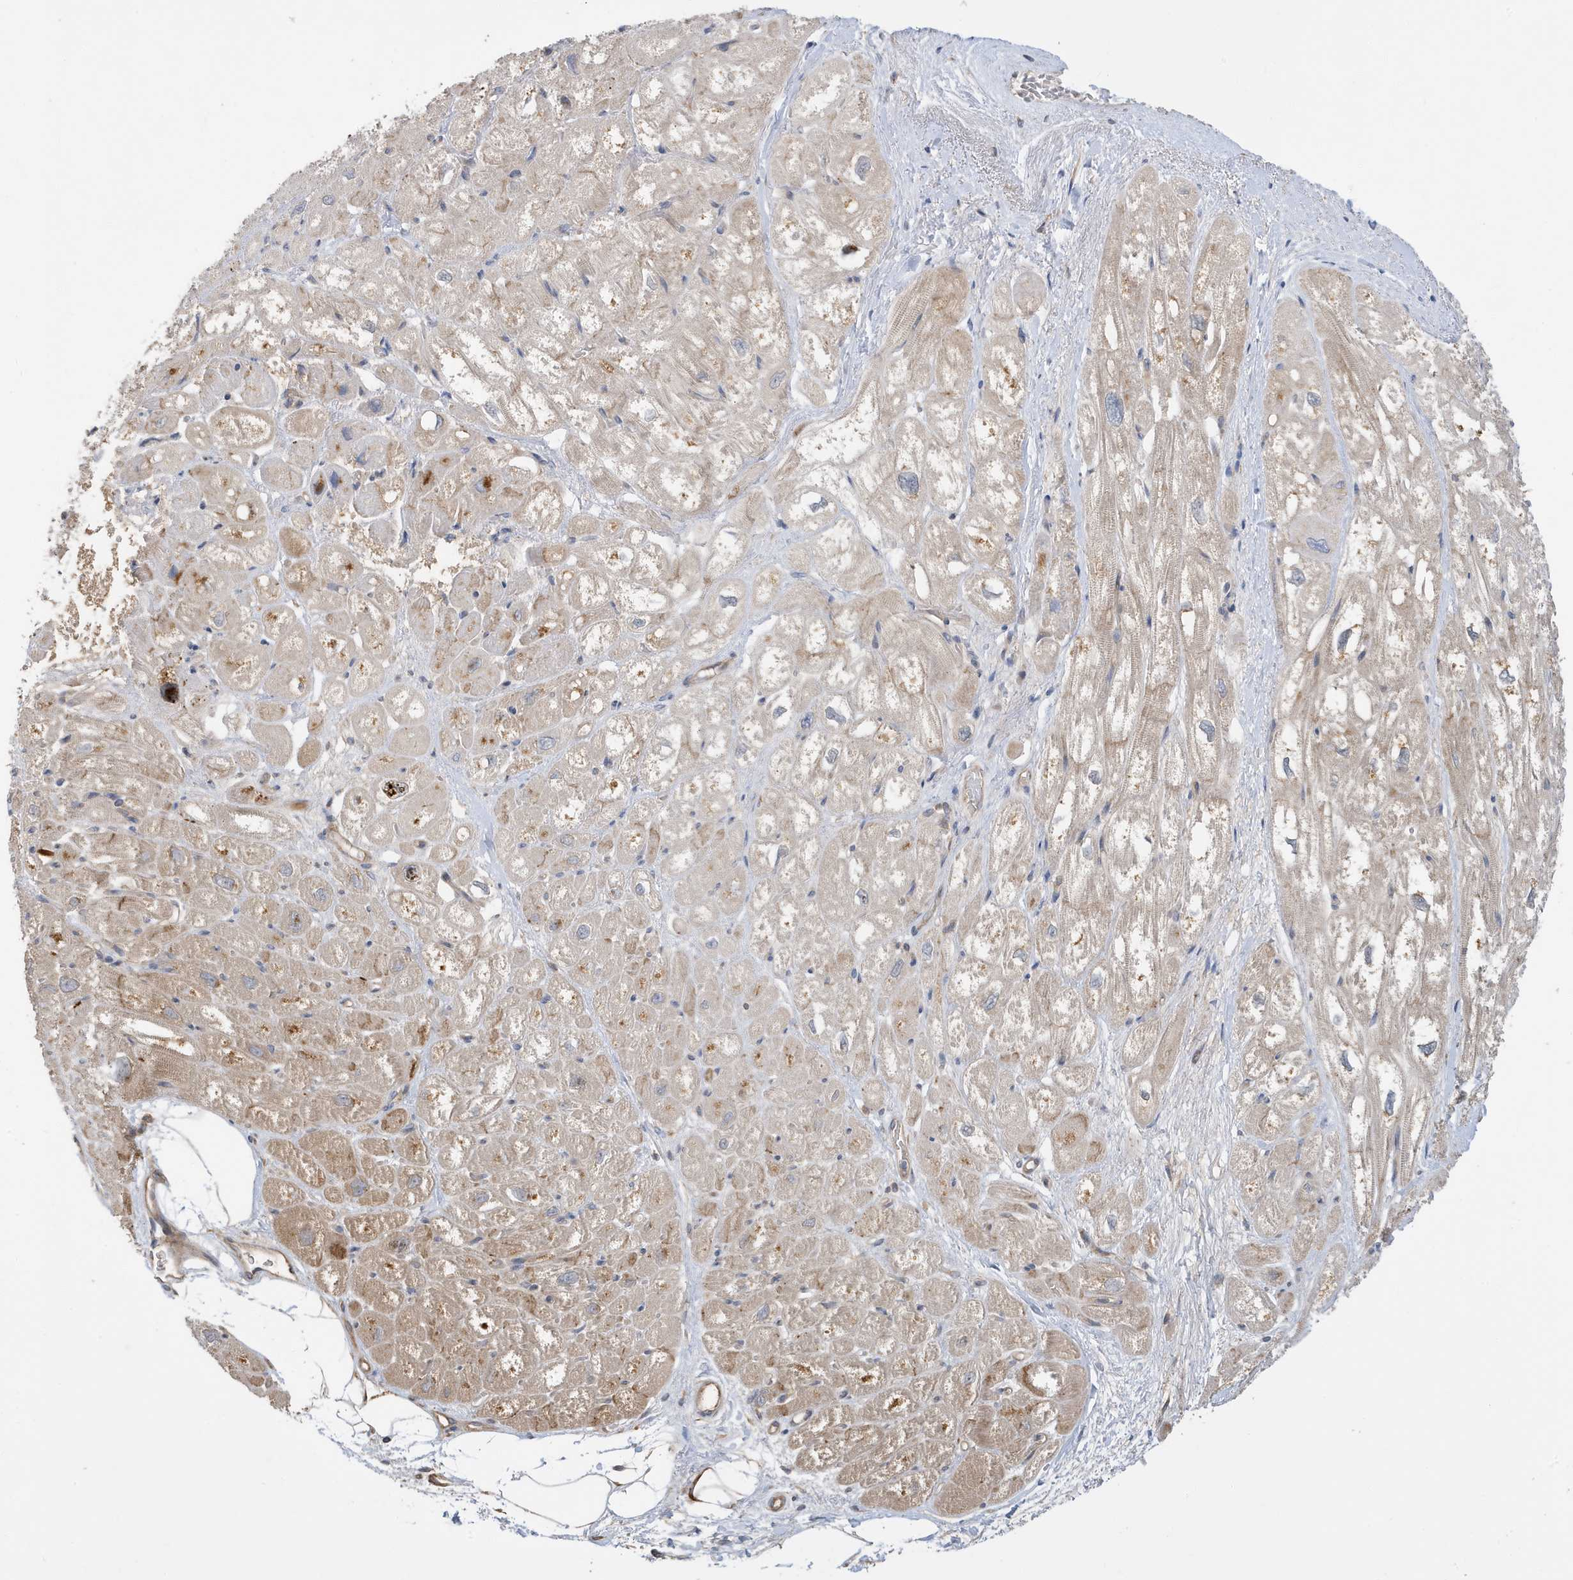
{"staining": {"intensity": "moderate", "quantity": "25%-75%", "location": "cytoplasmic/membranous"}, "tissue": "heart muscle", "cell_type": "Cardiomyocytes", "image_type": "normal", "snomed": [{"axis": "morphology", "description": "Normal tissue, NOS"}, {"axis": "topography", "description": "Heart"}], "caption": "Immunohistochemistry (IHC) (DAB) staining of unremarkable heart muscle exhibits moderate cytoplasmic/membranous protein staining in about 25%-75% of cardiomyocytes.", "gene": "LAPTM4A", "patient": {"sex": "male", "age": 50}}